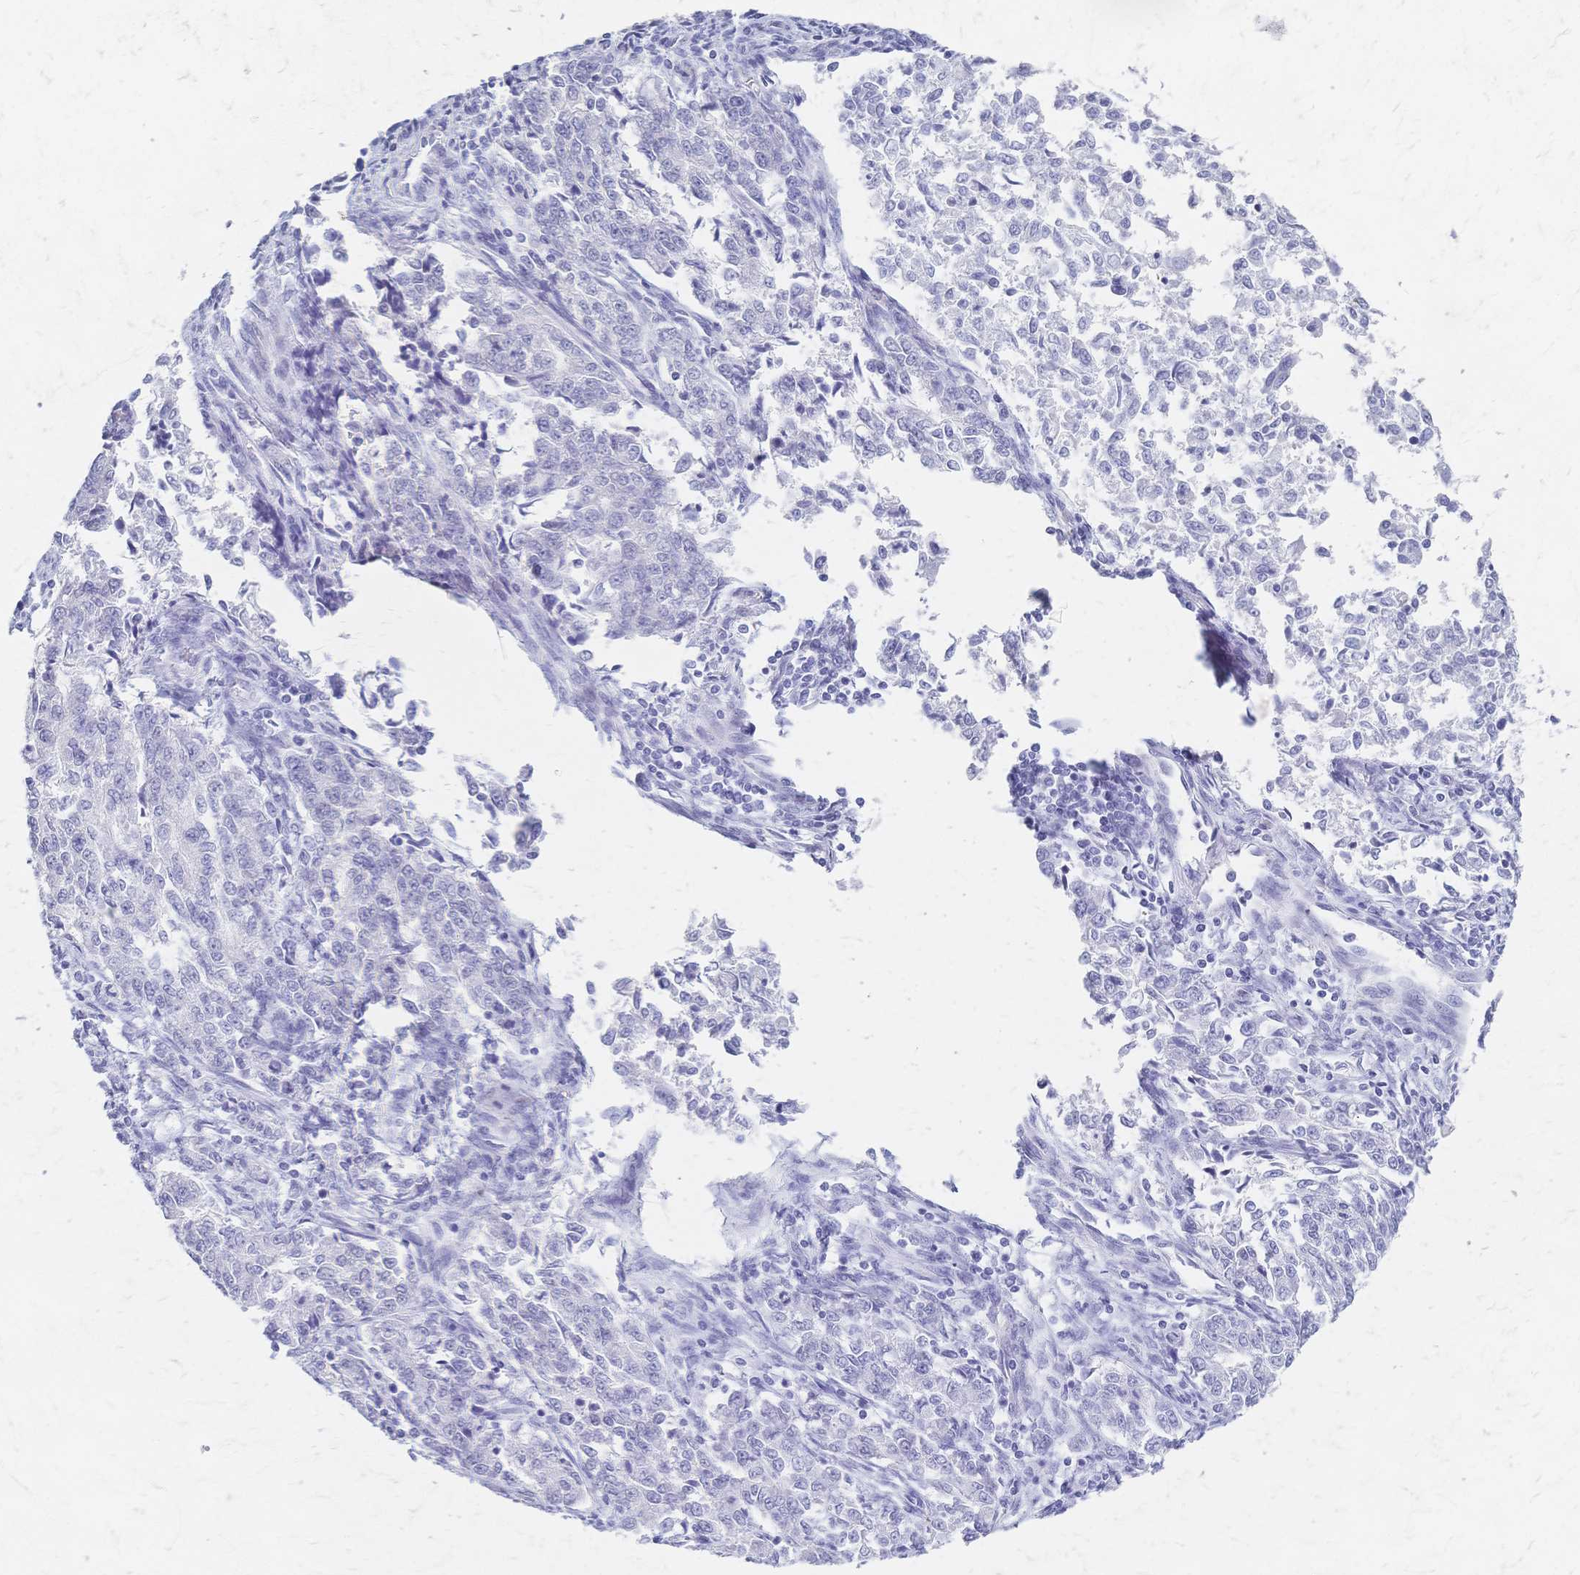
{"staining": {"intensity": "negative", "quantity": "none", "location": "none"}, "tissue": "endometrial cancer", "cell_type": "Tumor cells", "image_type": "cancer", "snomed": [{"axis": "morphology", "description": "Adenocarcinoma, NOS"}, {"axis": "topography", "description": "Endometrium"}], "caption": "Tumor cells show no significant positivity in adenocarcinoma (endometrial).", "gene": "CYB5A", "patient": {"sex": "female", "age": 50}}